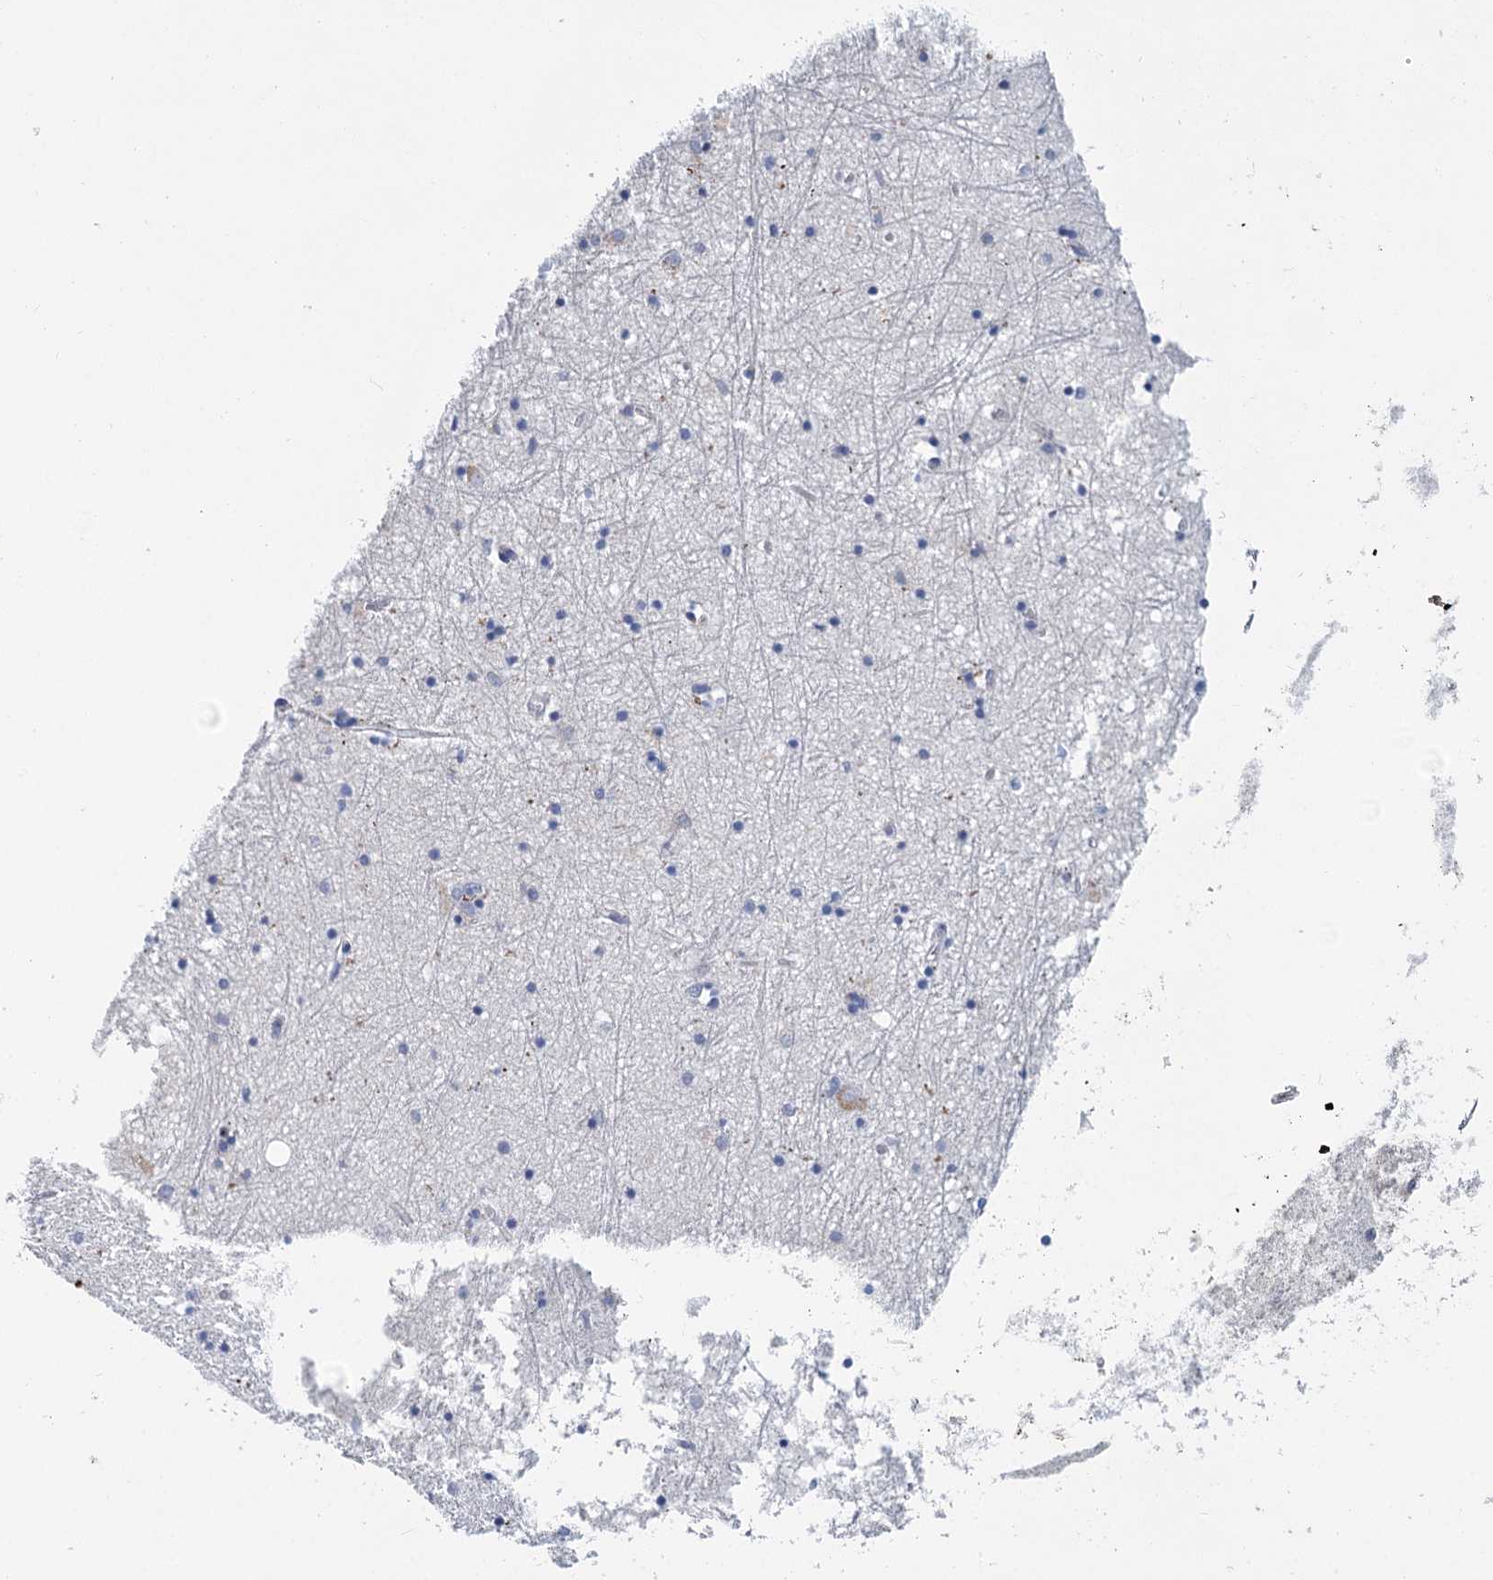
{"staining": {"intensity": "negative", "quantity": "none", "location": "none"}, "tissue": "hippocampus", "cell_type": "Glial cells", "image_type": "normal", "snomed": [{"axis": "morphology", "description": "Normal tissue, NOS"}, {"axis": "topography", "description": "Hippocampus"}], "caption": "Hippocampus stained for a protein using IHC demonstrates no positivity glial cells.", "gene": "METTL7B", "patient": {"sex": "male", "age": 70}}